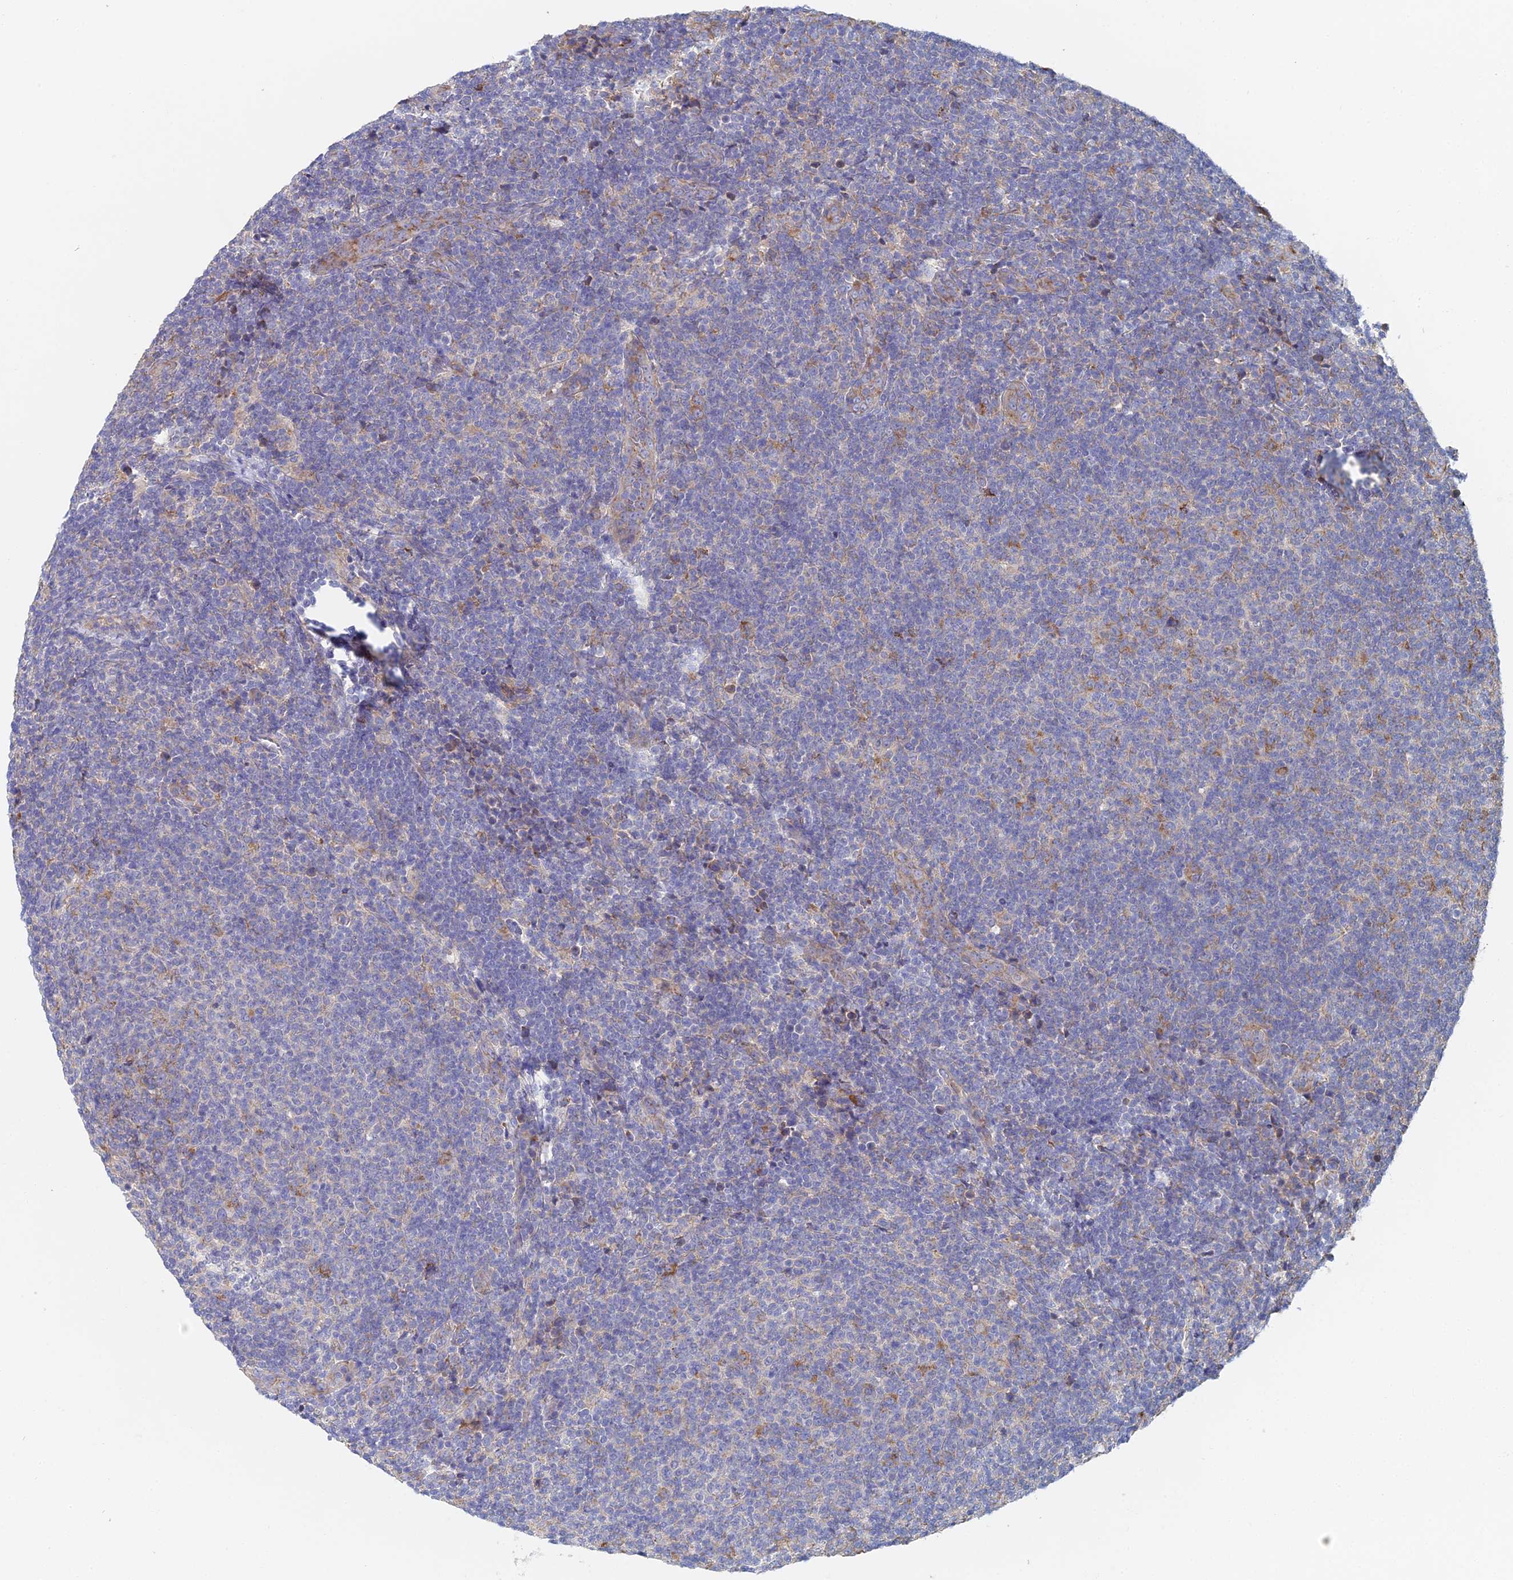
{"staining": {"intensity": "negative", "quantity": "none", "location": "none"}, "tissue": "lymphoma", "cell_type": "Tumor cells", "image_type": "cancer", "snomed": [{"axis": "morphology", "description": "Malignant lymphoma, non-Hodgkin's type, Low grade"}, {"axis": "topography", "description": "Lymph node"}], "caption": "Tumor cells show no significant protein positivity in lymphoma.", "gene": "ELOF1", "patient": {"sex": "male", "age": 66}}